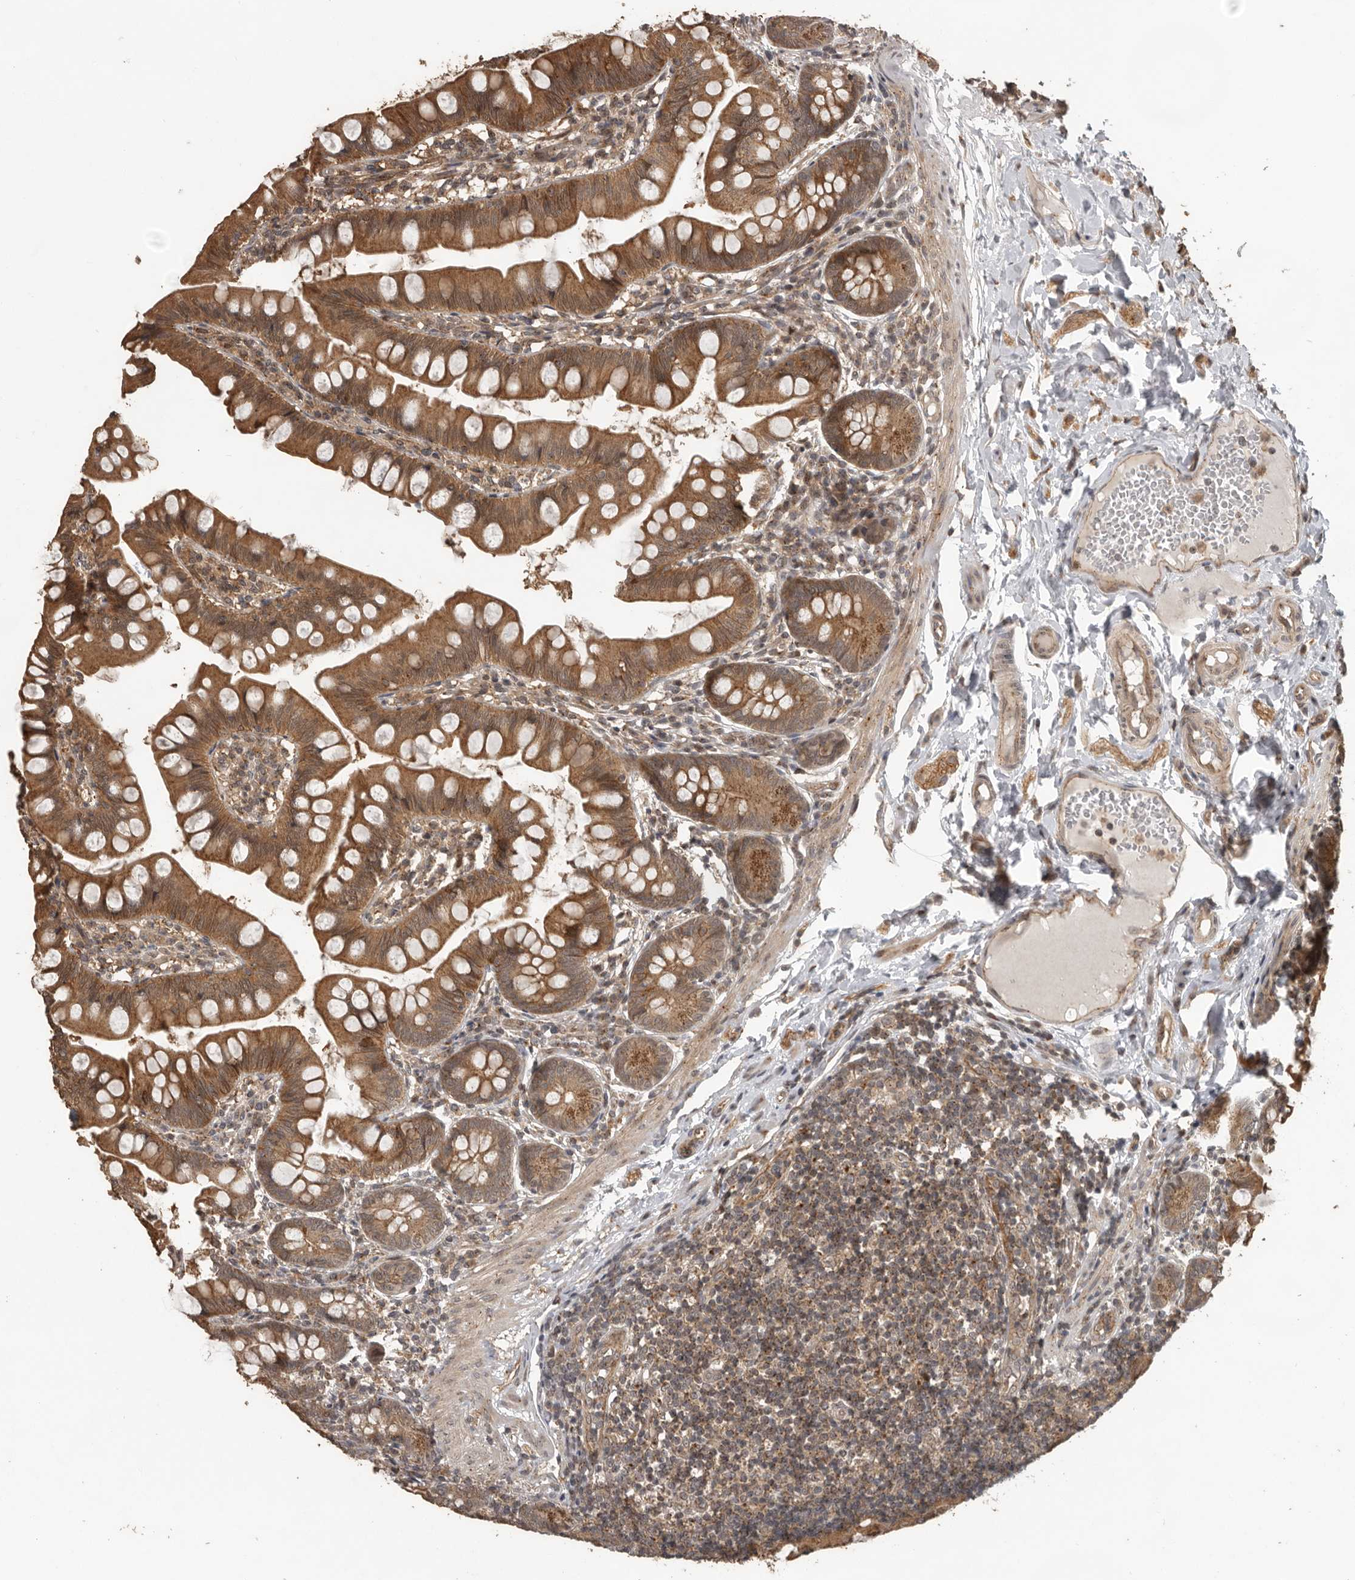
{"staining": {"intensity": "moderate", "quantity": ">75%", "location": "cytoplasmic/membranous"}, "tissue": "small intestine", "cell_type": "Glandular cells", "image_type": "normal", "snomed": [{"axis": "morphology", "description": "Normal tissue, NOS"}, {"axis": "topography", "description": "Small intestine"}], "caption": "Small intestine stained with a brown dye demonstrates moderate cytoplasmic/membranous positive staining in about >75% of glandular cells.", "gene": "CEP350", "patient": {"sex": "male", "age": 7}}